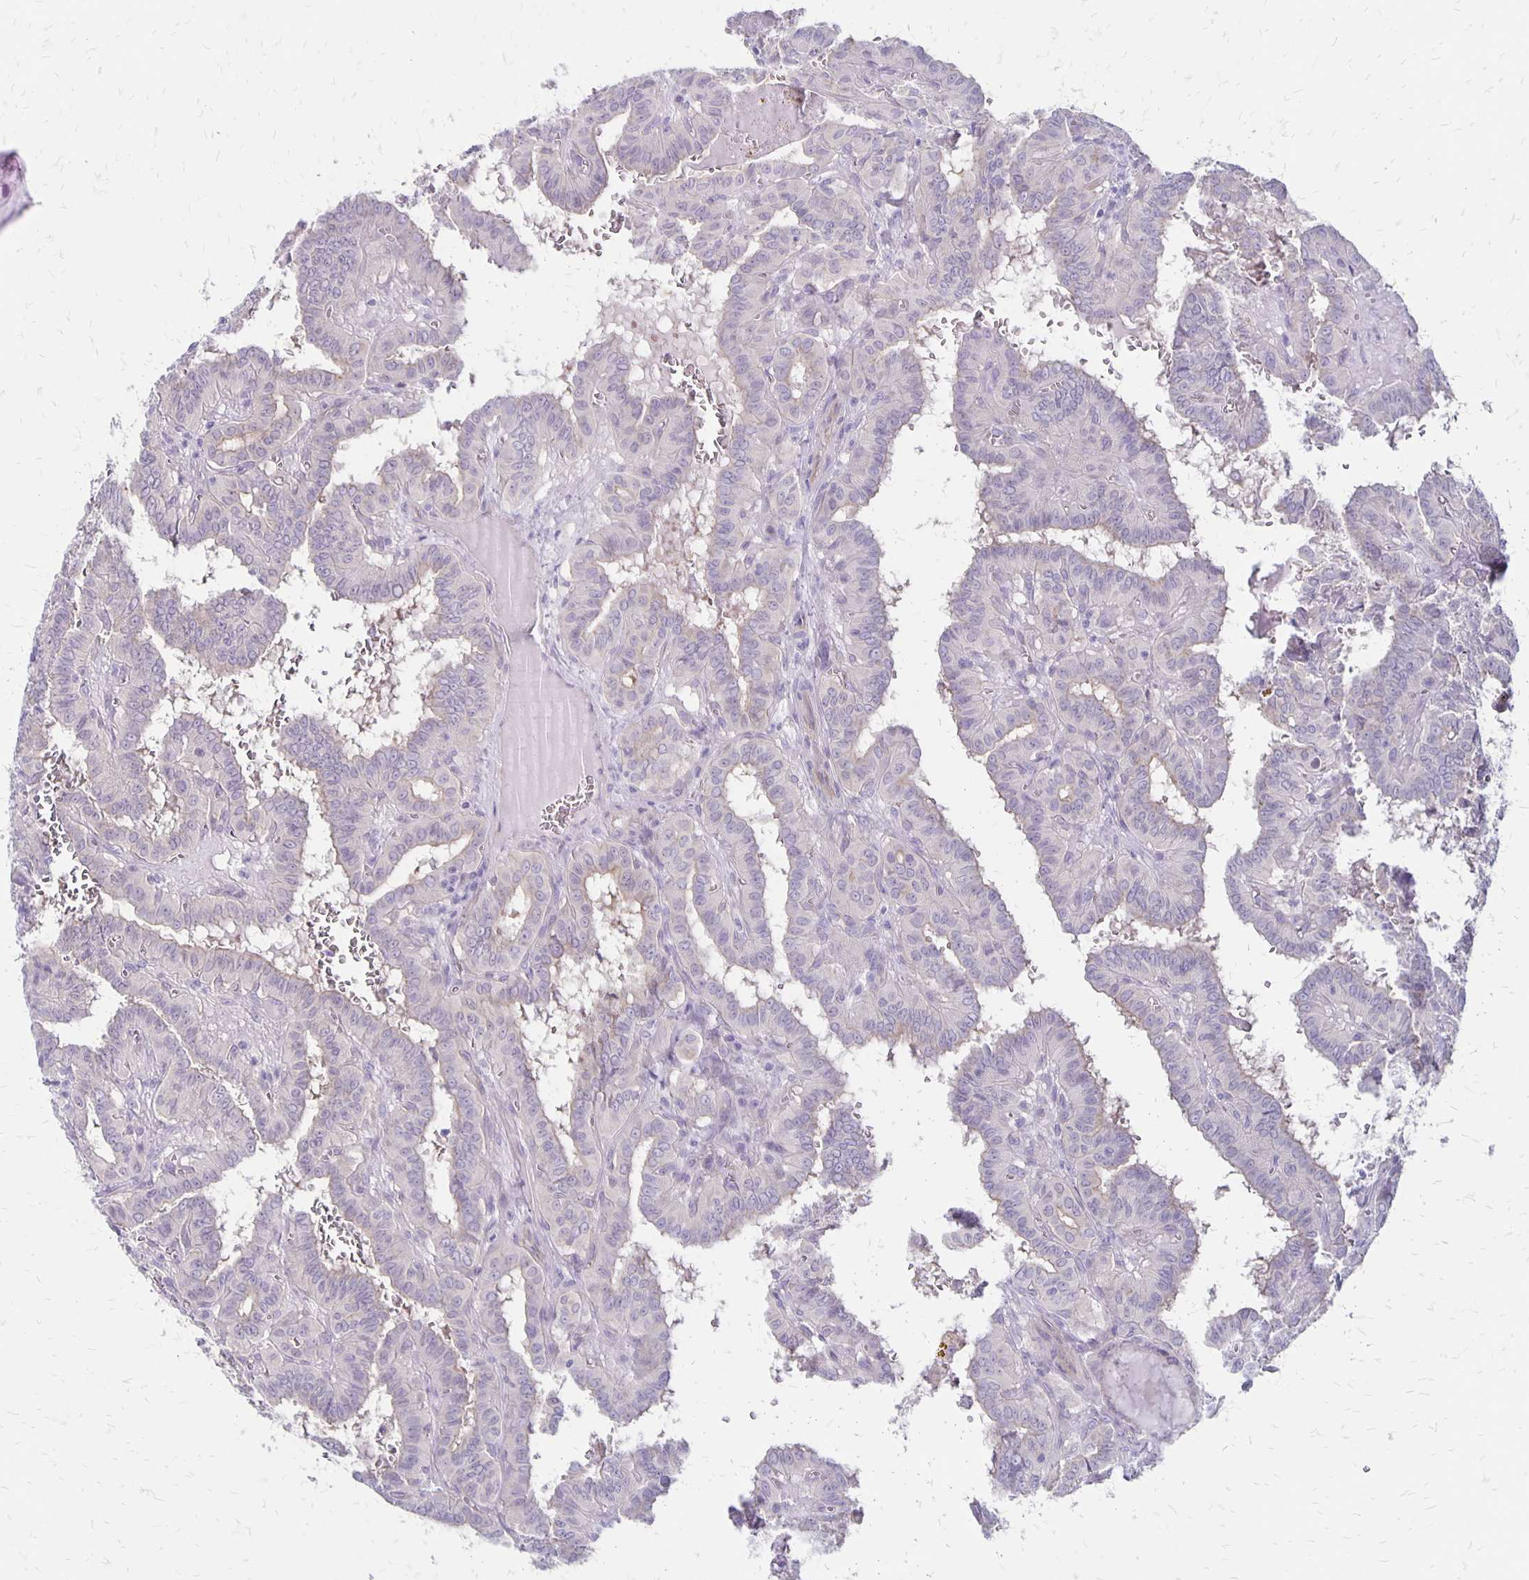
{"staining": {"intensity": "negative", "quantity": "none", "location": "none"}, "tissue": "thyroid cancer", "cell_type": "Tumor cells", "image_type": "cancer", "snomed": [{"axis": "morphology", "description": "Papillary adenocarcinoma, NOS"}, {"axis": "topography", "description": "Thyroid gland"}], "caption": "Protein analysis of thyroid papillary adenocarcinoma displays no significant positivity in tumor cells. Brightfield microscopy of immunohistochemistry (IHC) stained with DAB (3,3'-diaminobenzidine) (brown) and hematoxylin (blue), captured at high magnification.", "gene": "HOMER1", "patient": {"sex": "female", "age": 21}}